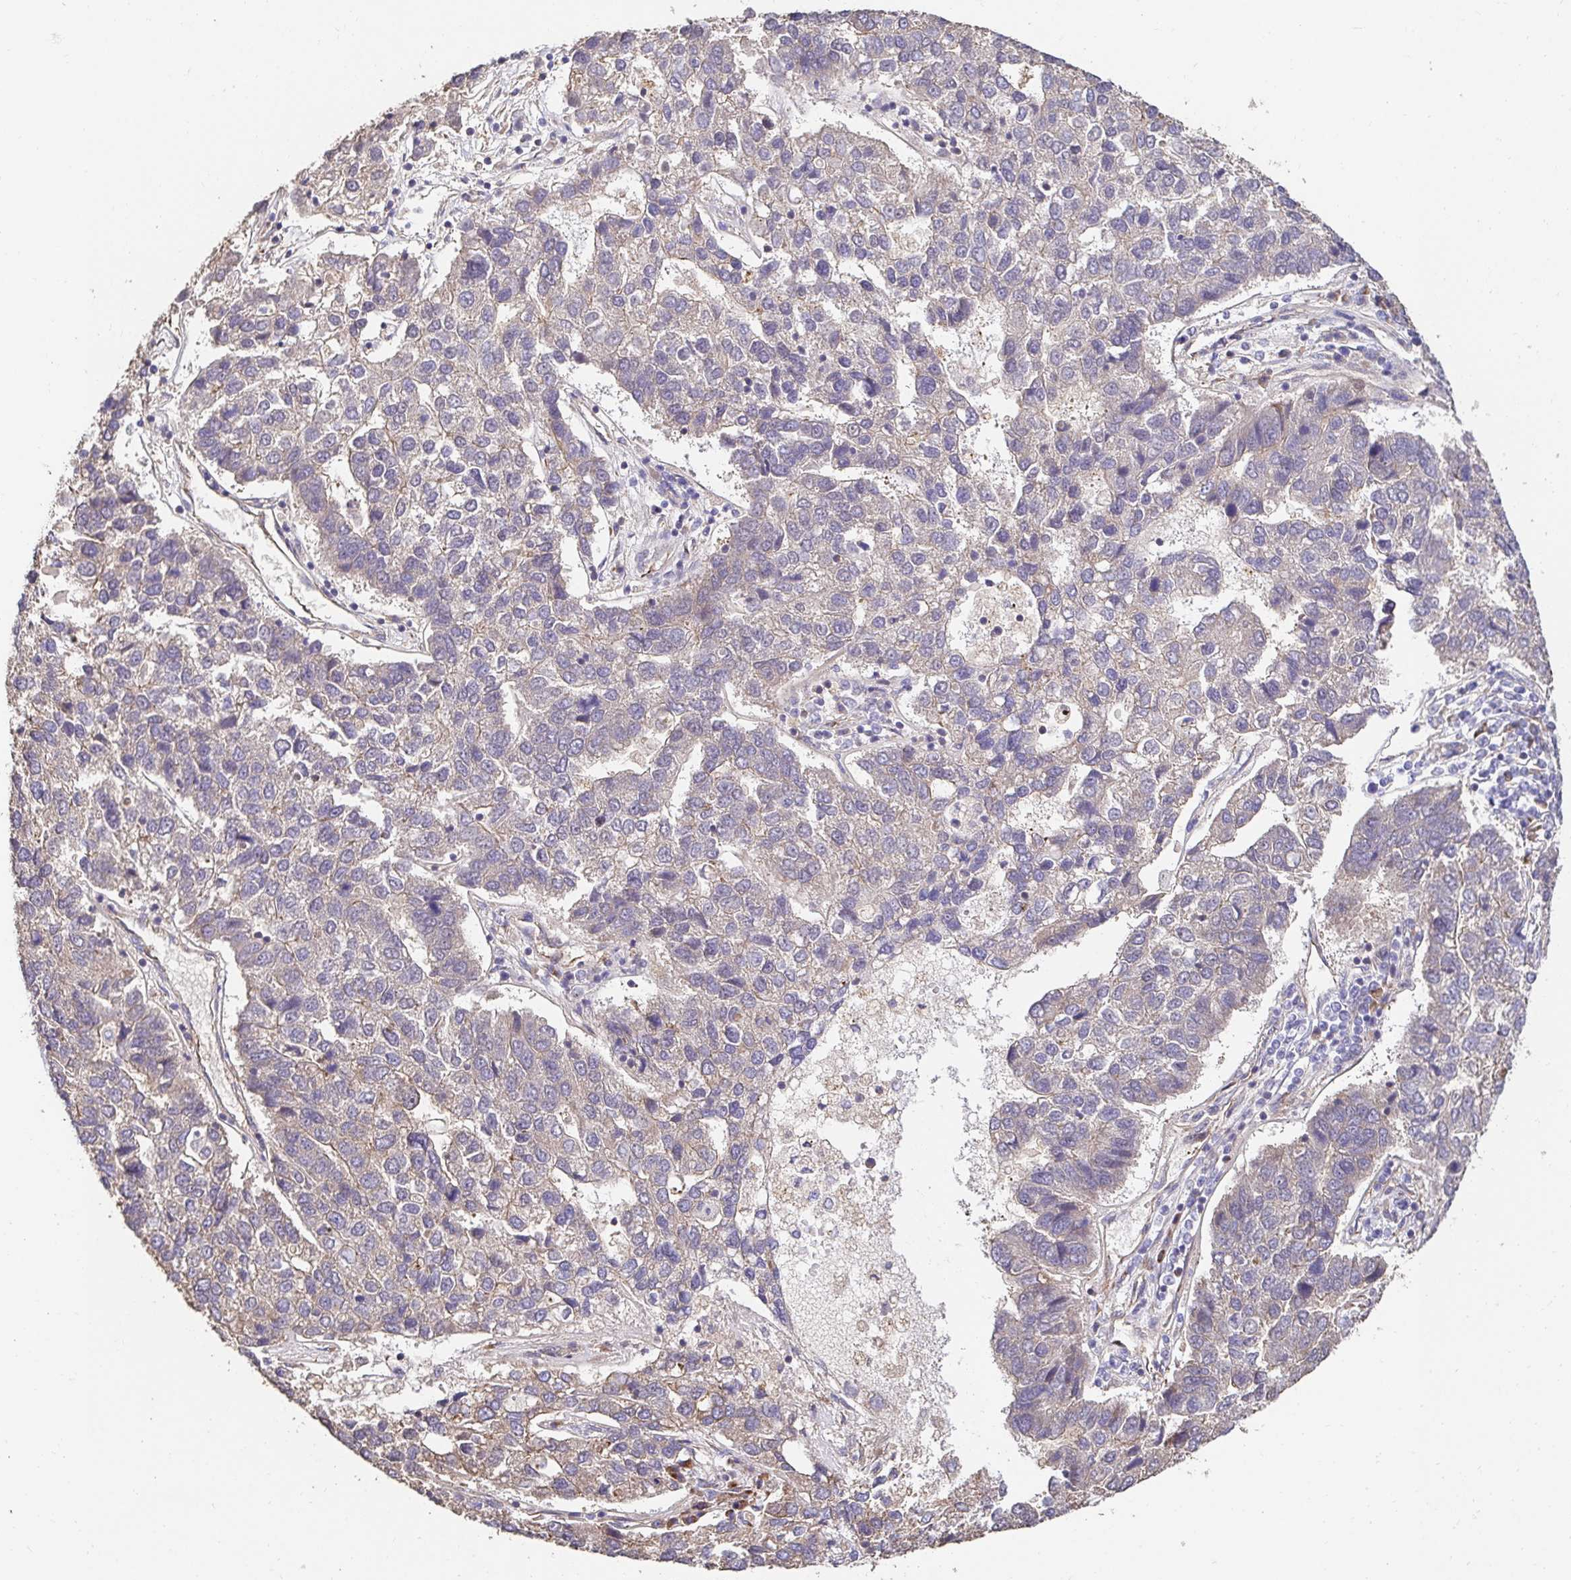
{"staining": {"intensity": "negative", "quantity": "none", "location": "none"}, "tissue": "pancreatic cancer", "cell_type": "Tumor cells", "image_type": "cancer", "snomed": [{"axis": "morphology", "description": "Adenocarcinoma, NOS"}, {"axis": "topography", "description": "Pancreas"}], "caption": "The micrograph demonstrates no significant staining in tumor cells of pancreatic adenocarcinoma. Brightfield microscopy of IHC stained with DAB (brown) and hematoxylin (blue), captured at high magnification.", "gene": "APBB1", "patient": {"sex": "female", "age": 61}}